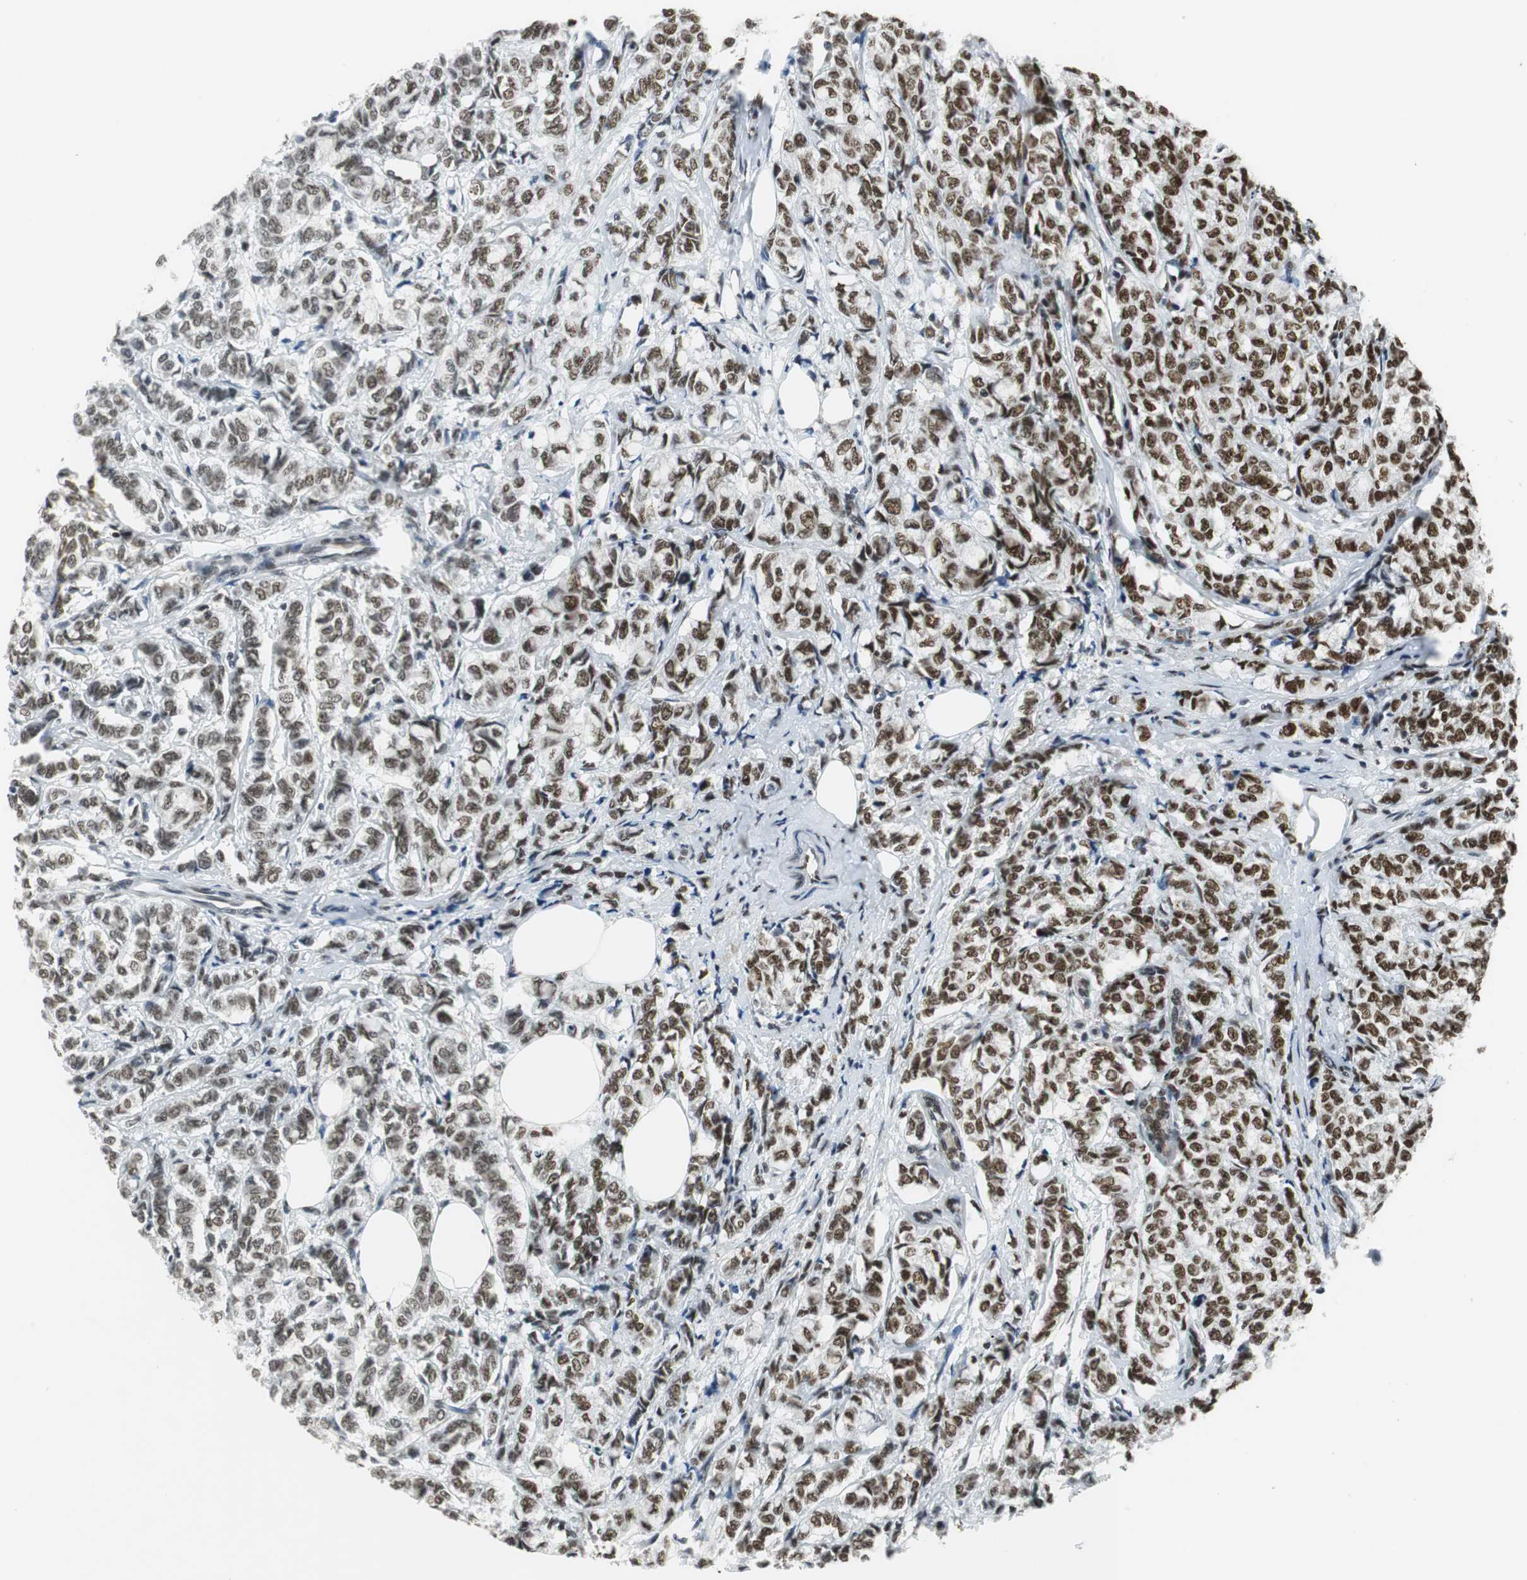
{"staining": {"intensity": "strong", "quantity": ">75%", "location": "nuclear"}, "tissue": "breast cancer", "cell_type": "Tumor cells", "image_type": "cancer", "snomed": [{"axis": "morphology", "description": "Lobular carcinoma"}, {"axis": "topography", "description": "Breast"}], "caption": "Immunohistochemical staining of human breast cancer (lobular carcinoma) displays high levels of strong nuclear protein expression in about >75% of tumor cells. (DAB (3,3'-diaminobenzidine) IHC, brown staining for protein, blue staining for nuclei).", "gene": "PRKDC", "patient": {"sex": "female", "age": 60}}